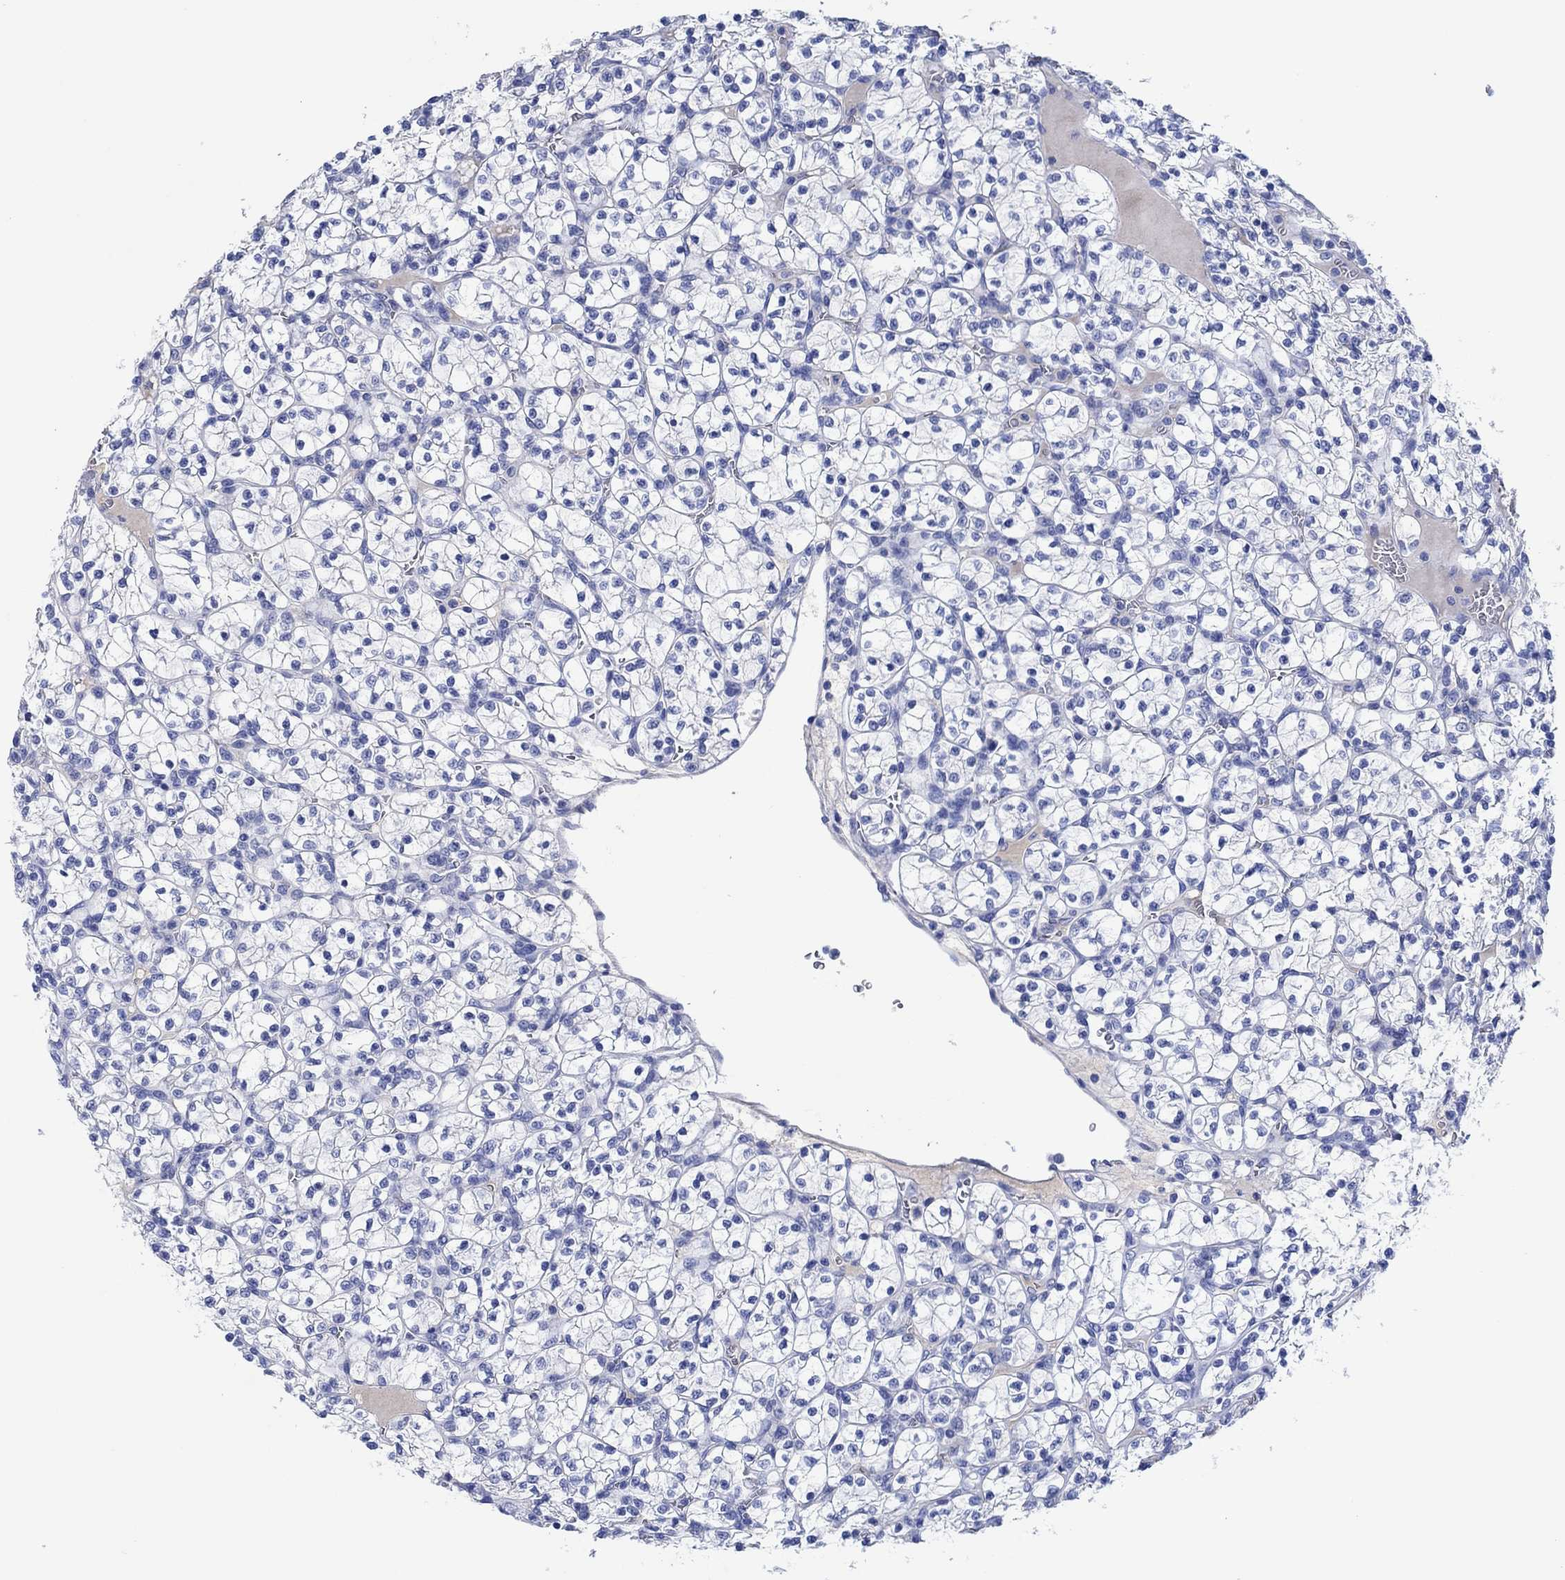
{"staining": {"intensity": "negative", "quantity": "none", "location": "none"}, "tissue": "renal cancer", "cell_type": "Tumor cells", "image_type": "cancer", "snomed": [{"axis": "morphology", "description": "Adenocarcinoma, NOS"}, {"axis": "topography", "description": "Kidney"}], "caption": "A high-resolution image shows immunohistochemistry staining of renal cancer (adenocarcinoma), which exhibits no significant expression in tumor cells. (Stains: DAB IHC with hematoxylin counter stain, Microscopy: brightfield microscopy at high magnification).", "gene": "CPNE6", "patient": {"sex": "female", "age": 89}}